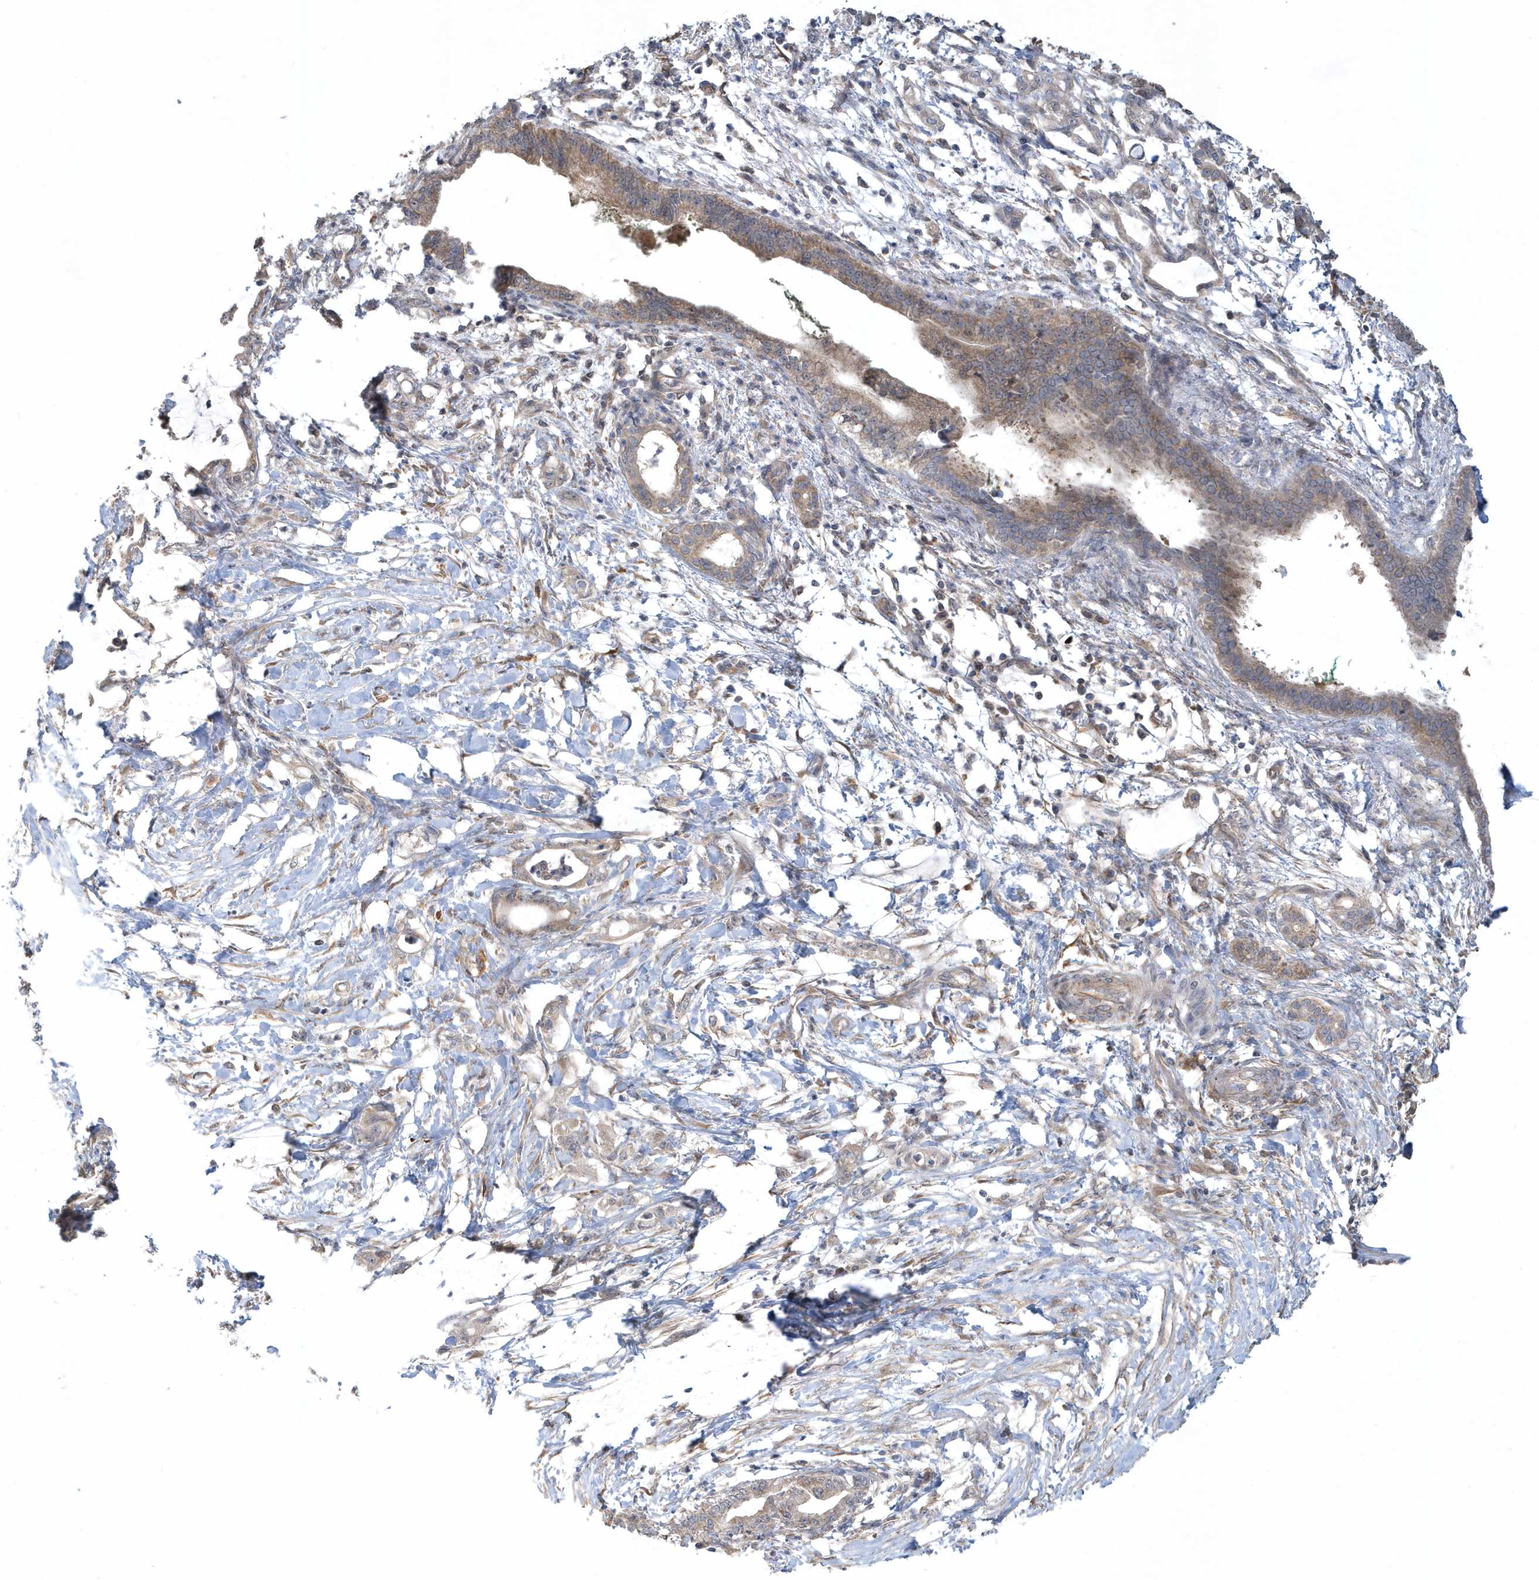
{"staining": {"intensity": "weak", "quantity": "25%-75%", "location": "cytoplasmic/membranous"}, "tissue": "pancreatic cancer", "cell_type": "Tumor cells", "image_type": "cancer", "snomed": [{"axis": "morphology", "description": "Adenocarcinoma, NOS"}, {"axis": "topography", "description": "Pancreas"}], "caption": "There is low levels of weak cytoplasmic/membranous staining in tumor cells of pancreatic cancer (adenocarcinoma), as demonstrated by immunohistochemical staining (brown color).", "gene": "THG1L", "patient": {"sex": "female", "age": 55}}